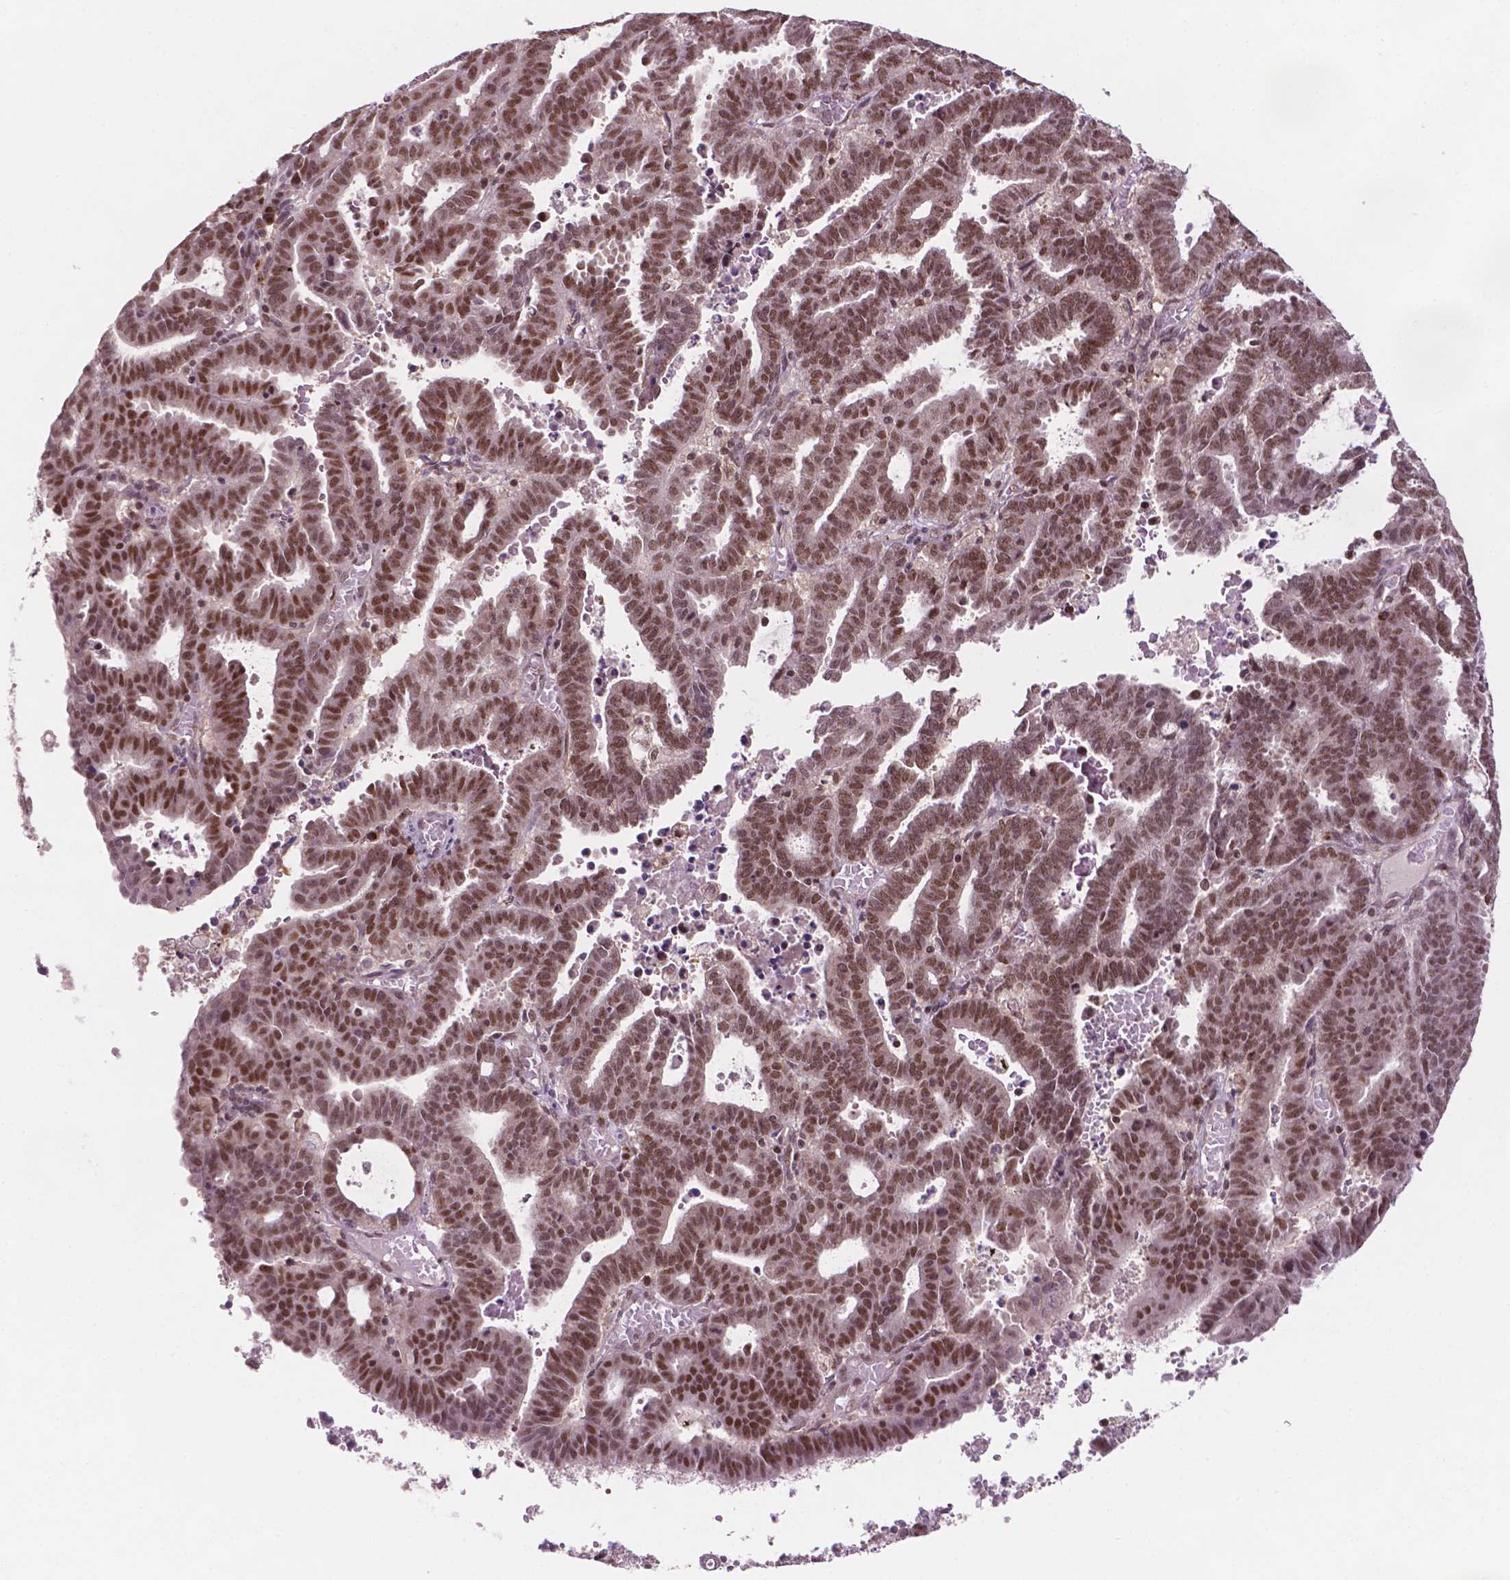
{"staining": {"intensity": "moderate", "quantity": ">75%", "location": "nuclear"}, "tissue": "endometrial cancer", "cell_type": "Tumor cells", "image_type": "cancer", "snomed": [{"axis": "morphology", "description": "Adenocarcinoma, NOS"}, {"axis": "topography", "description": "Uterus"}], "caption": "The photomicrograph shows a brown stain indicating the presence of a protein in the nuclear of tumor cells in adenocarcinoma (endometrial).", "gene": "PER2", "patient": {"sex": "female", "age": 83}}